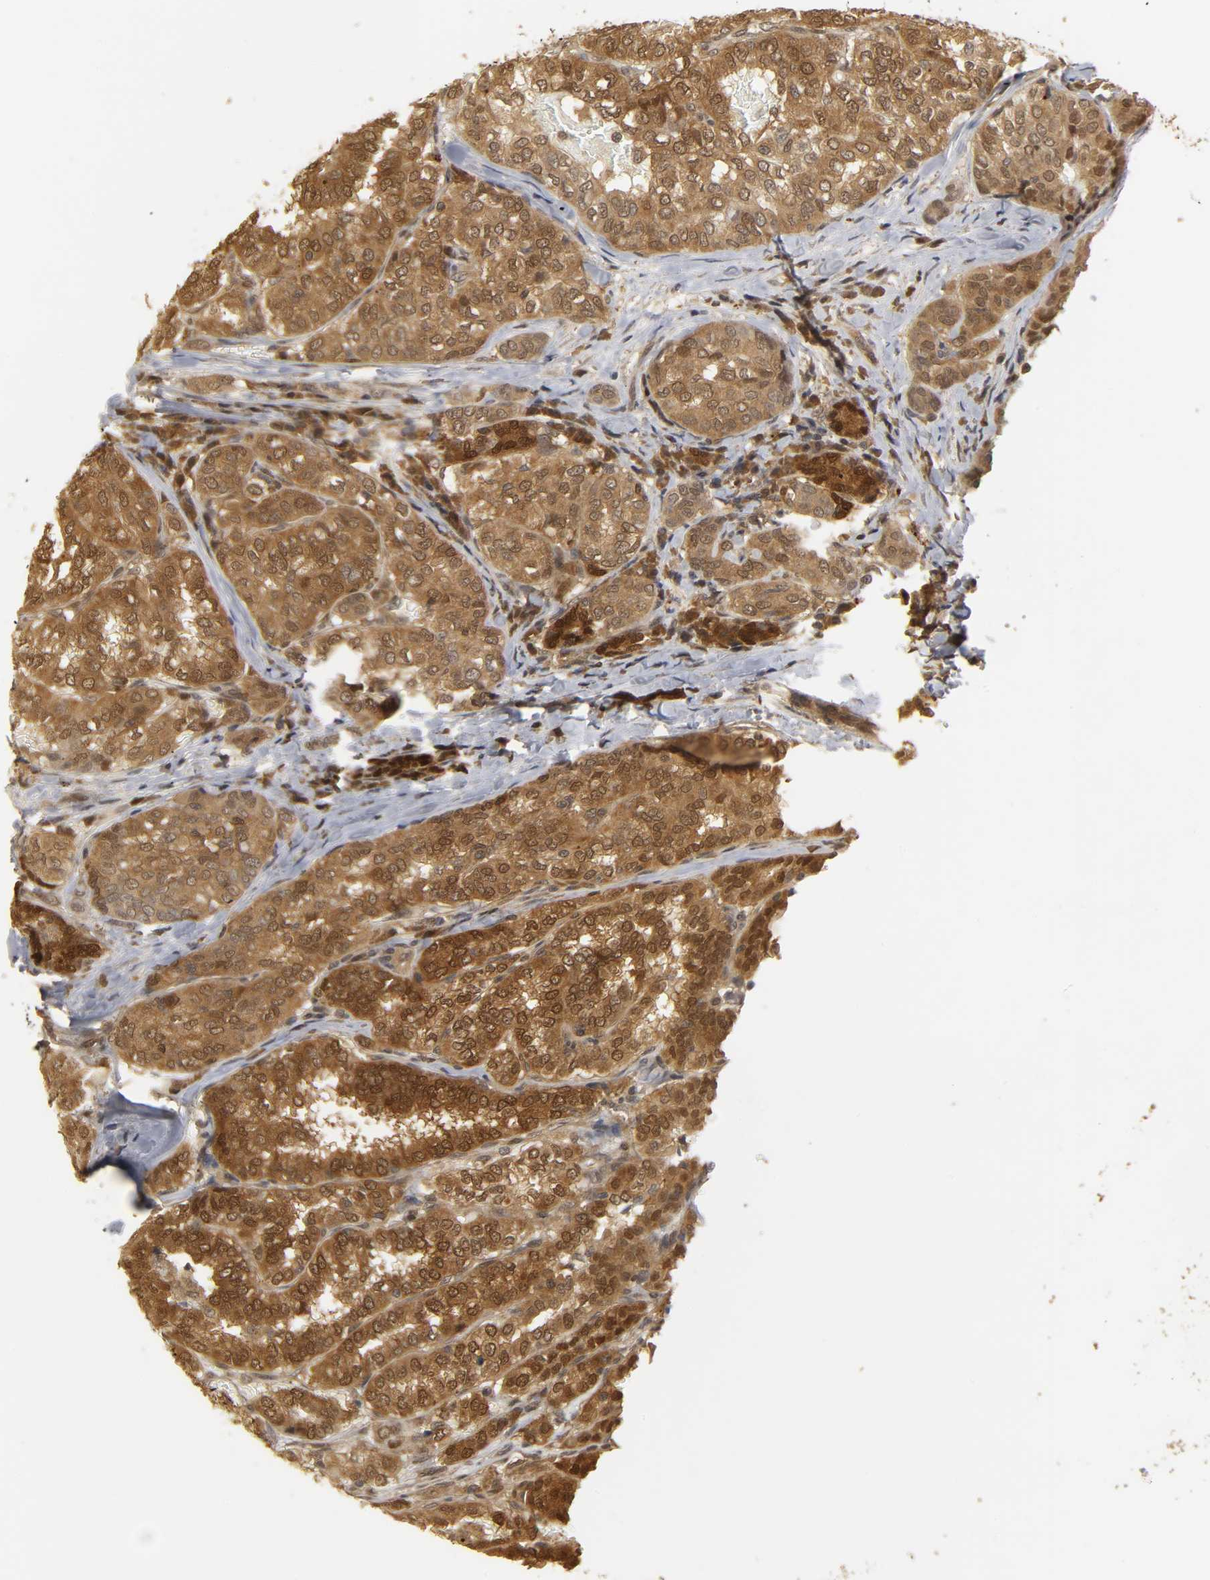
{"staining": {"intensity": "strong", "quantity": ">75%", "location": "cytoplasmic/membranous,nuclear"}, "tissue": "thyroid cancer", "cell_type": "Tumor cells", "image_type": "cancer", "snomed": [{"axis": "morphology", "description": "Papillary adenocarcinoma, NOS"}, {"axis": "topography", "description": "Thyroid gland"}], "caption": "Immunohistochemistry image of neoplastic tissue: human papillary adenocarcinoma (thyroid) stained using IHC displays high levels of strong protein expression localized specifically in the cytoplasmic/membranous and nuclear of tumor cells, appearing as a cytoplasmic/membranous and nuclear brown color.", "gene": "PARK7", "patient": {"sex": "female", "age": 30}}